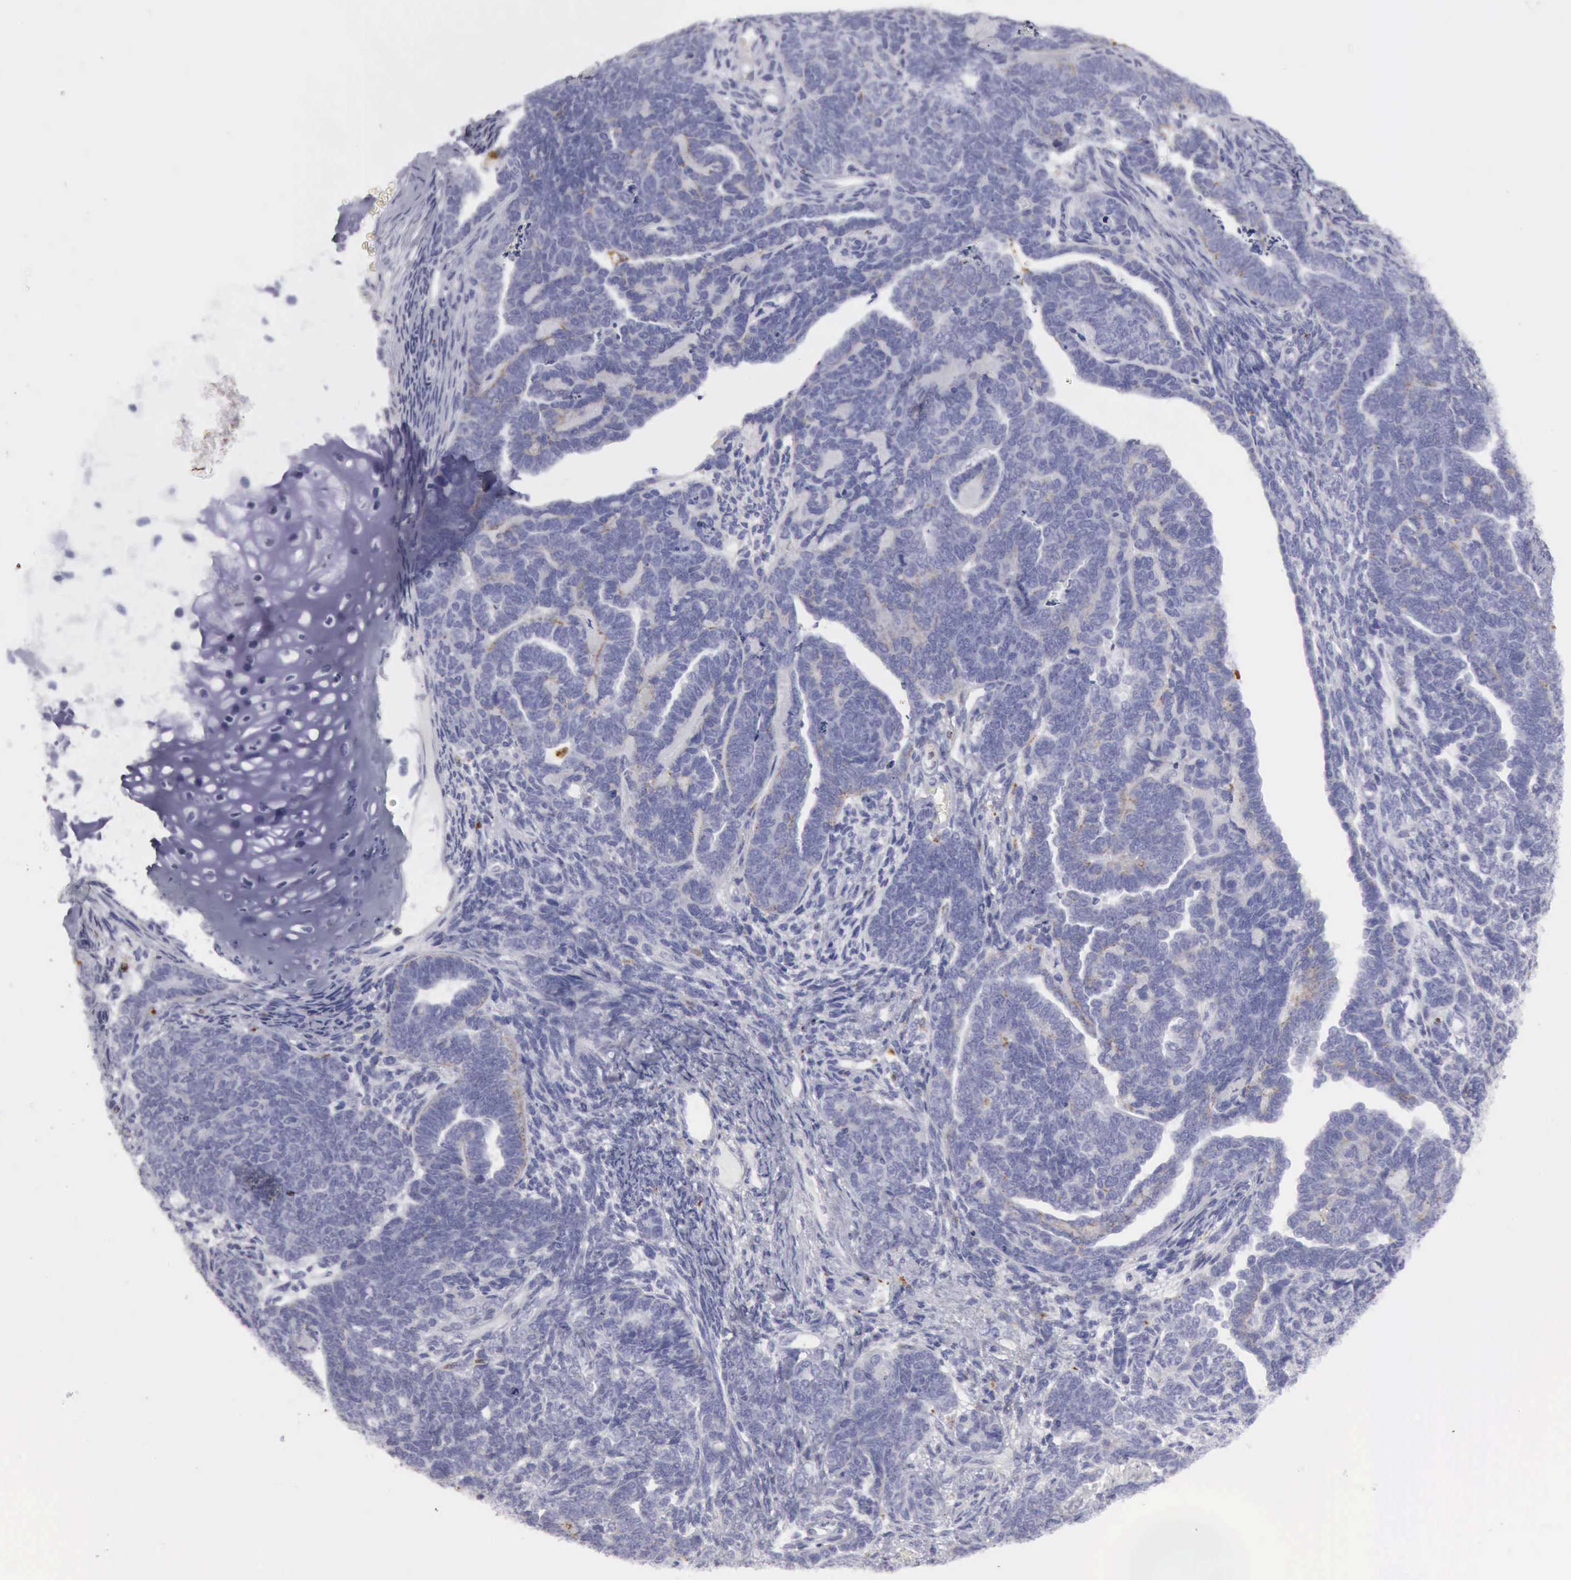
{"staining": {"intensity": "negative", "quantity": "none", "location": "none"}, "tissue": "endometrial cancer", "cell_type": "Tumor cells", "image_type": "cancer", "snomed": [{"axis": "morphology", "description": "Neoplasm, malignant, NOS"}, {"axis": "topography", "description": "Endometrium"}], "caption": "The image displays no staining of tumor cells in endometrial cancer. The staining is performed using DAB (3,3'-diaminobenzidine) brown chromogen with nuclei counter-stained in using hematoxylin.", "gene": "CTSS", "patient": {"sex": "female", "age": 74}}